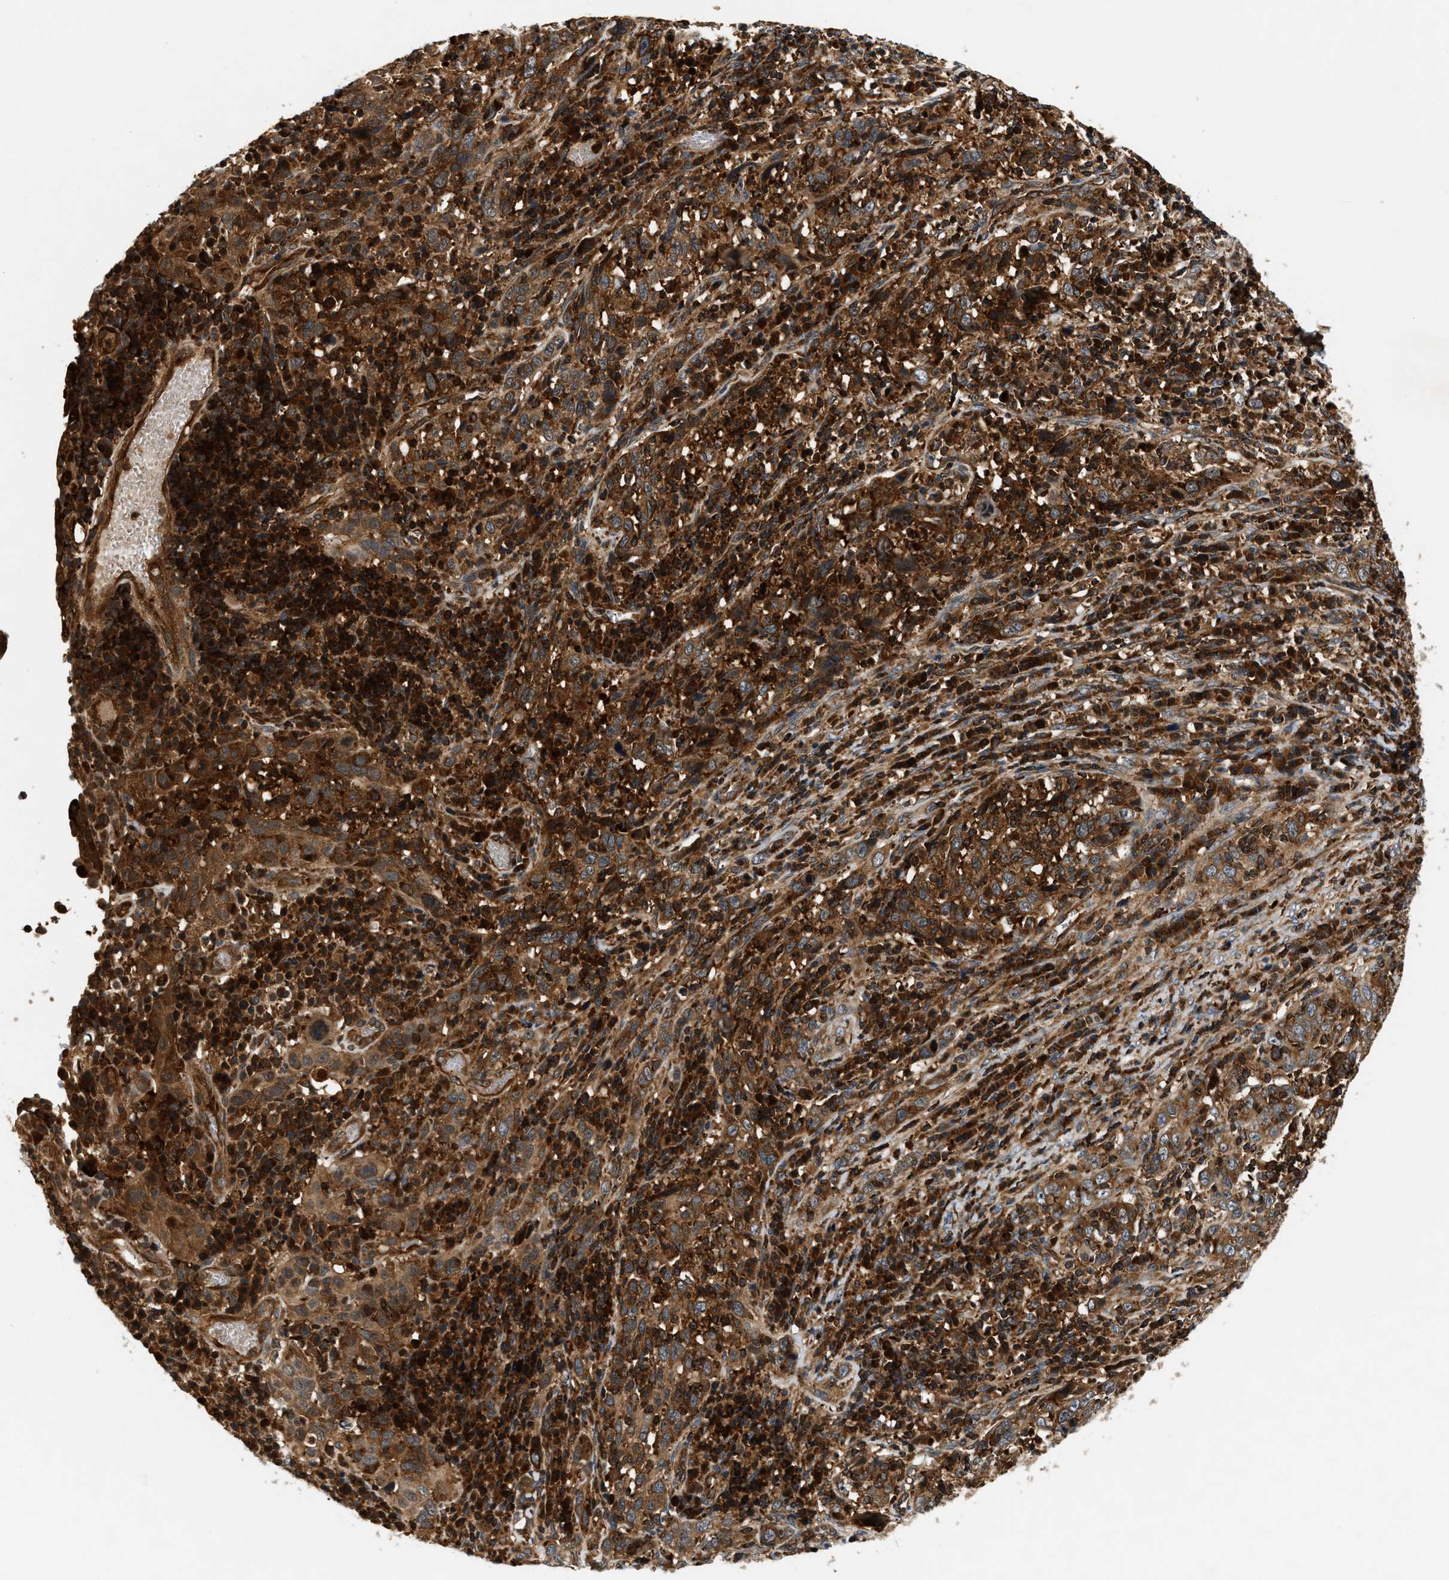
{"staining": {"intensity": "strong", "quantity": ">75%", "location": "cytoplasmic/membranous"}, "tissue": "cervical cancer", "cell_type": "Tumor cells", "image_type": "cancer", "snomed": [{"axis": "morphology", "description": "Squamous cell carcinoma, NOS"}, {"axis": "topography", "description": "Cervix"}], "caption": "IHC image of human squamous cell carcinoma (cervical) stained for a protein (brown), which exhibits high levels of strong cytoplasmic/membranous staining in about >75% of tumor cells.", "gene": "SAMD9", "patient": {"sex": "female", "age": 46}}